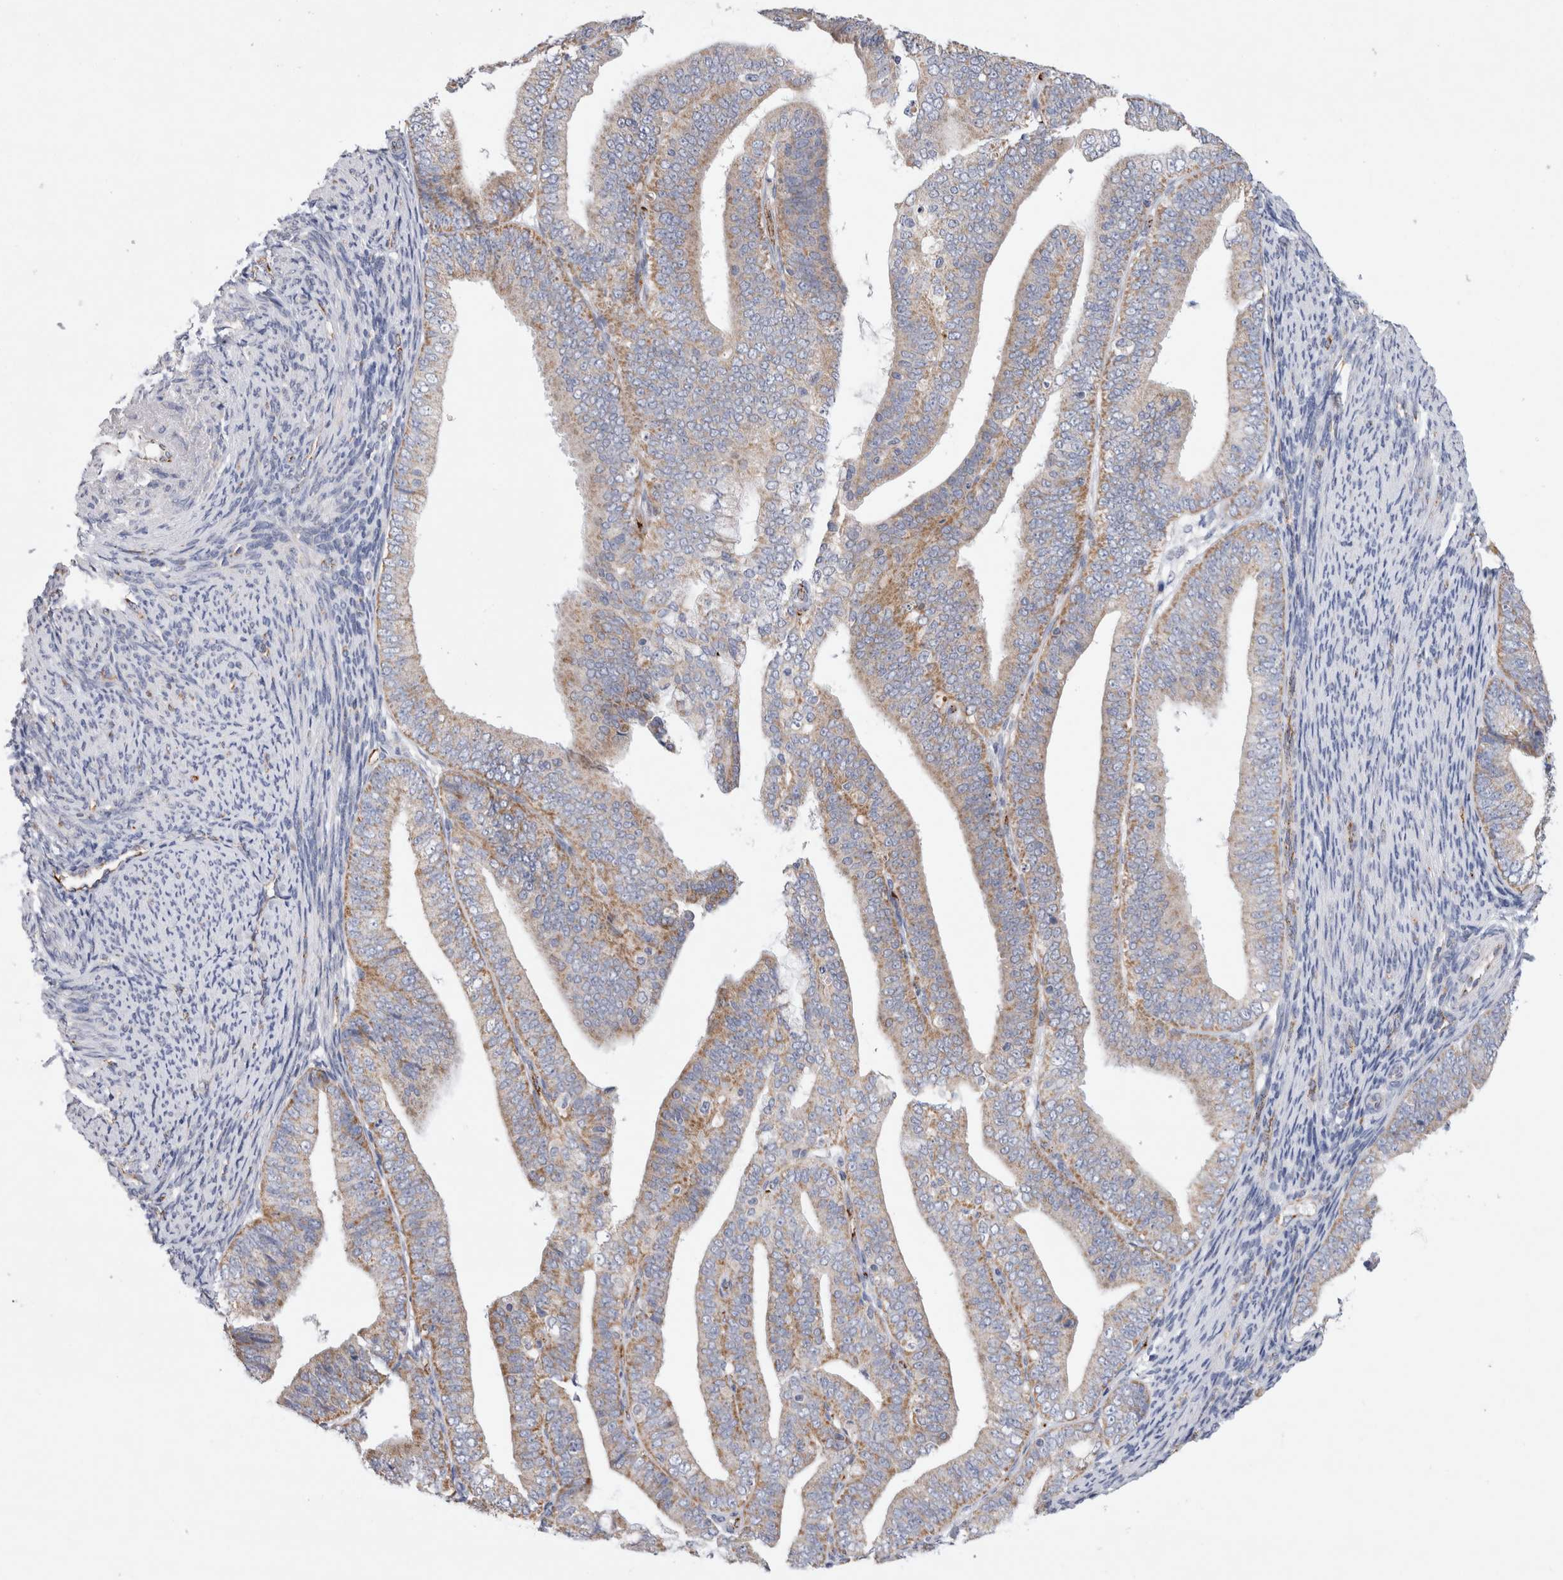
{"staining": {"intensity": "moderate", "quantity": "25%-75%", "location": "cytoplasmic/membranous"}, "tissue": "endometrial cancer", "cell_type": "Tumor cells", "image_type": "cancer", "snomed": [{"axis": "morphology", "description": "Adenocarcinoma, NOS"}, {"axis": "topography", "description": "Endometrium"}], "caption": "A high-resolution image shows immunohistochemistry staining of endometrial adenocarcinoma, which exhibits moderate cytoplasmic/membranous staining in approximately 25%-75% of tumor cells.", "gene": "IARS2", "patient": {"sex": "female", "age": 63}}